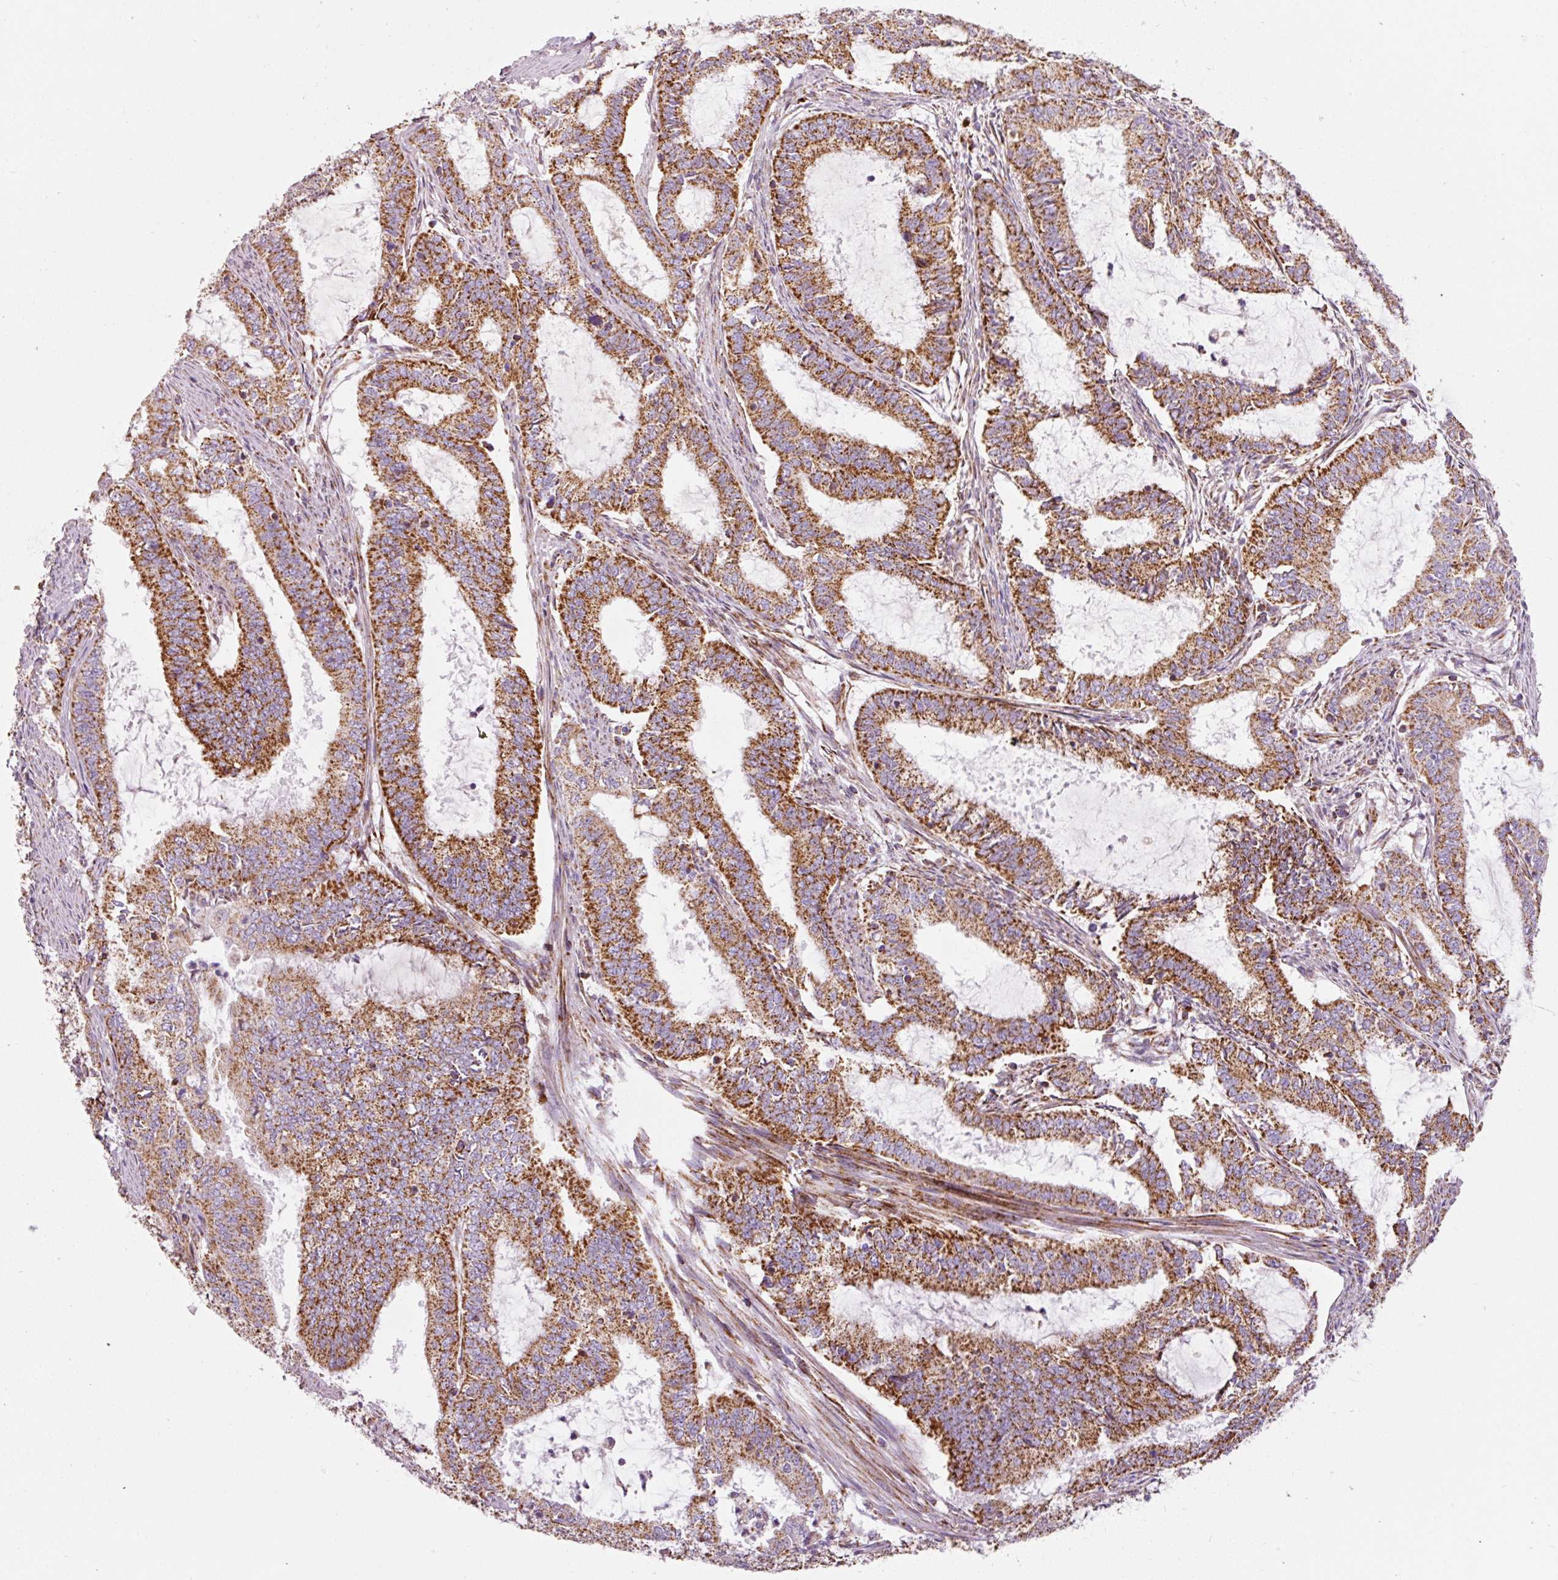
{"staining": {"intensity": "strong", "quantity": ">75%", "location": "cytoplasmic/membranous"}, "tissue": "endometrial cancer", "cell_type": "Tumor cells", "image_type": "cancer", "snomed": [{"axis": "morphology", "description": "Adenocarcinoma, NOS"}, {"axis": "topography", "description": "Endometrium"}], "caption": "A micrograph showing strong cytoplasmic/membranous staining in about >75% of tumor cells in endometrial cancer, as visualized by brown immunohistochemical staining.", "gene": "NDUFB4", "patient": {"sex": "female", "age": 51}}